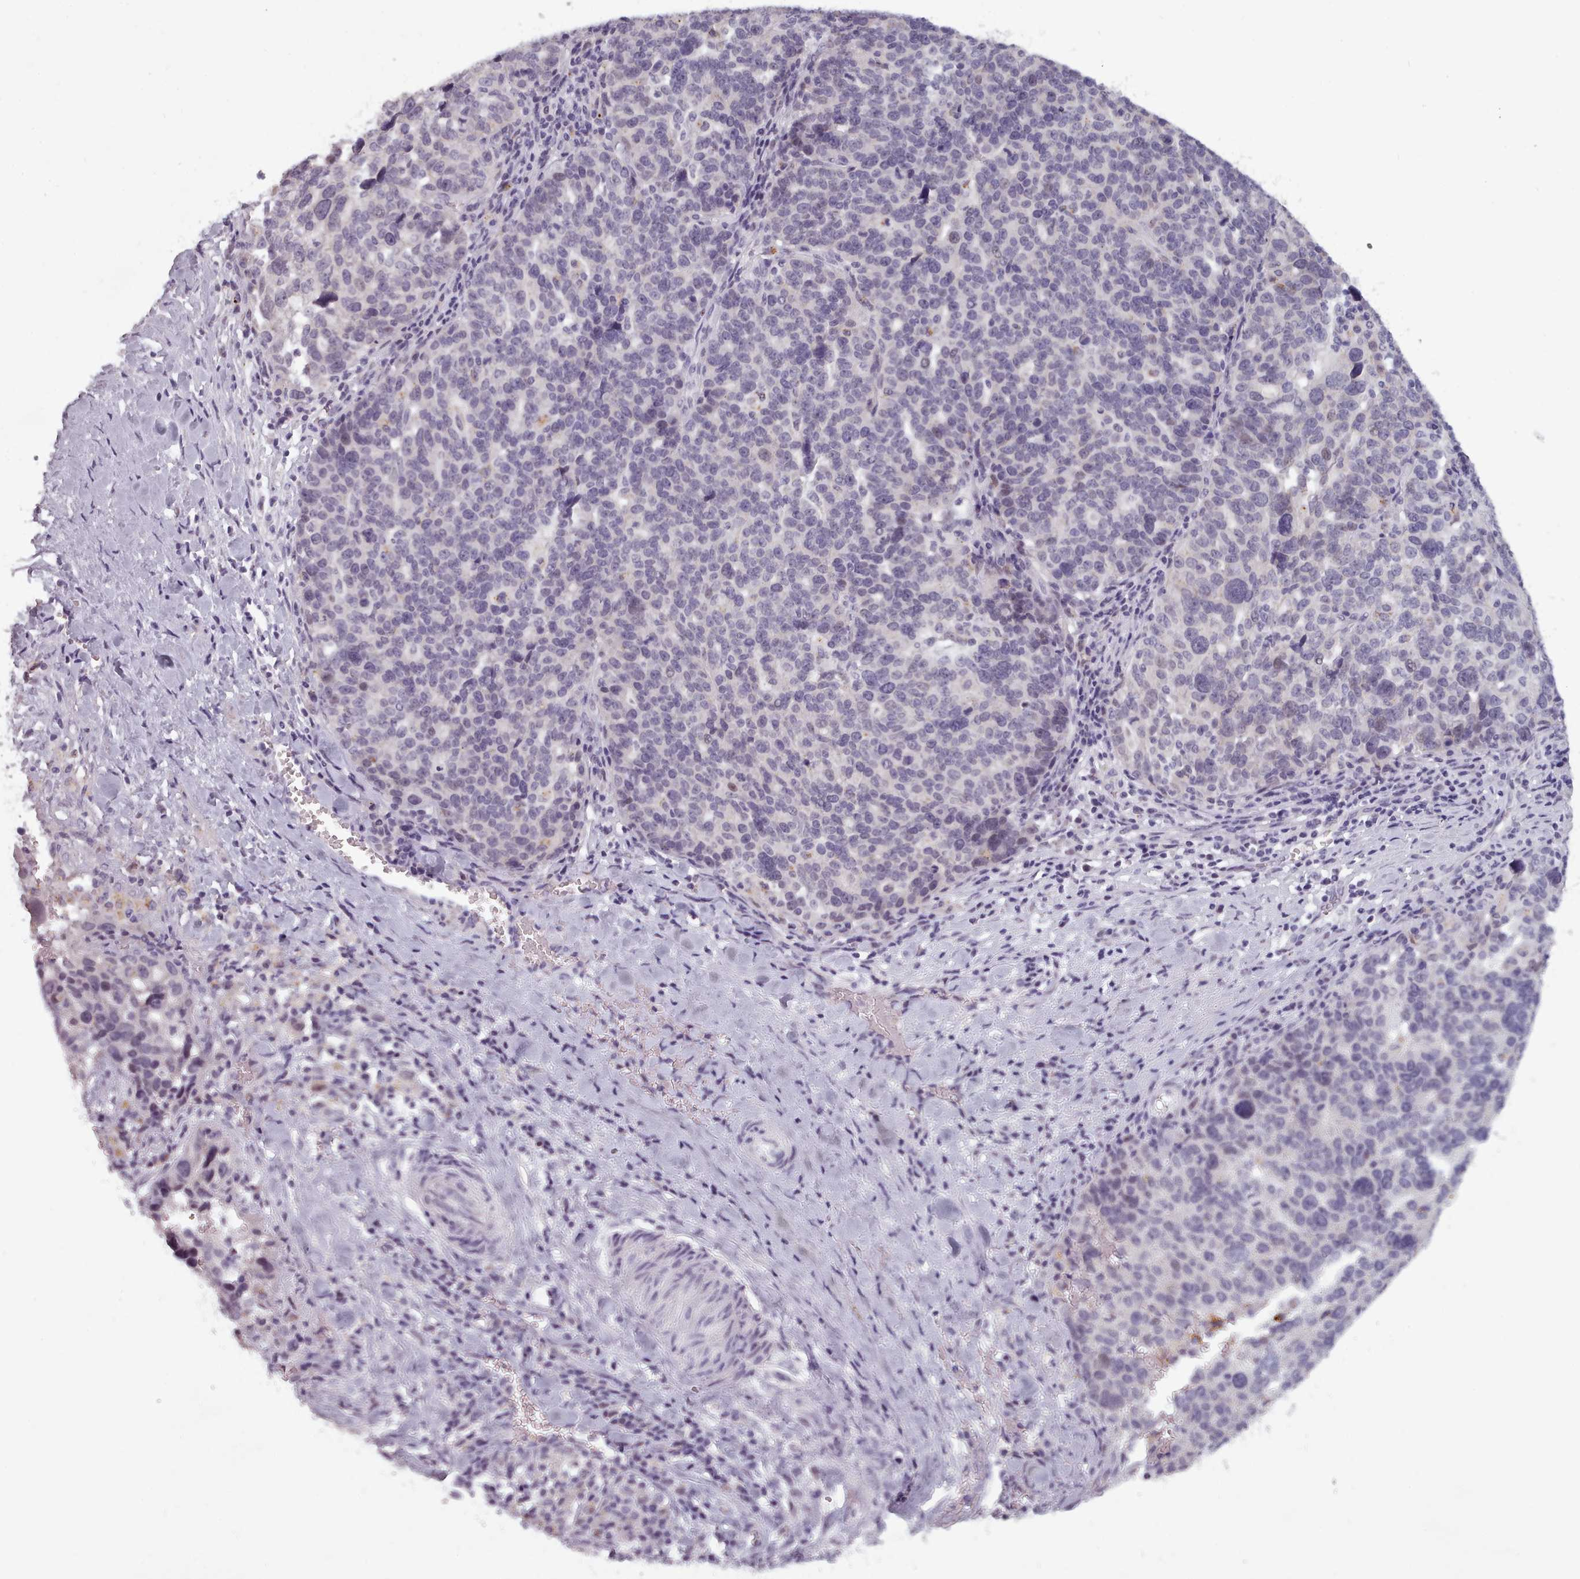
{"staining": {"intensity": "negative", "quantity": "none", "location": "none"}, "tissue": "ovarian cancer", "cell_type": "Tumor cells", "image_type": "cancer", "snomed": [{"axis": "morphology", "description": "Cystadenocarcinoma, serous, NOS"}, {"axis": "topography", "description": "Ovary"}], "caption": "Photomicrograph shows no protein positivity in tumor cells of ovarian cancer (serous cystadenocarcinoma) tissue. (Immunohistochemistry (ihc), brightfield microscopy, high magnification).", "gene": "PBX4", "patient": {"sex": "female", "age": 59}}